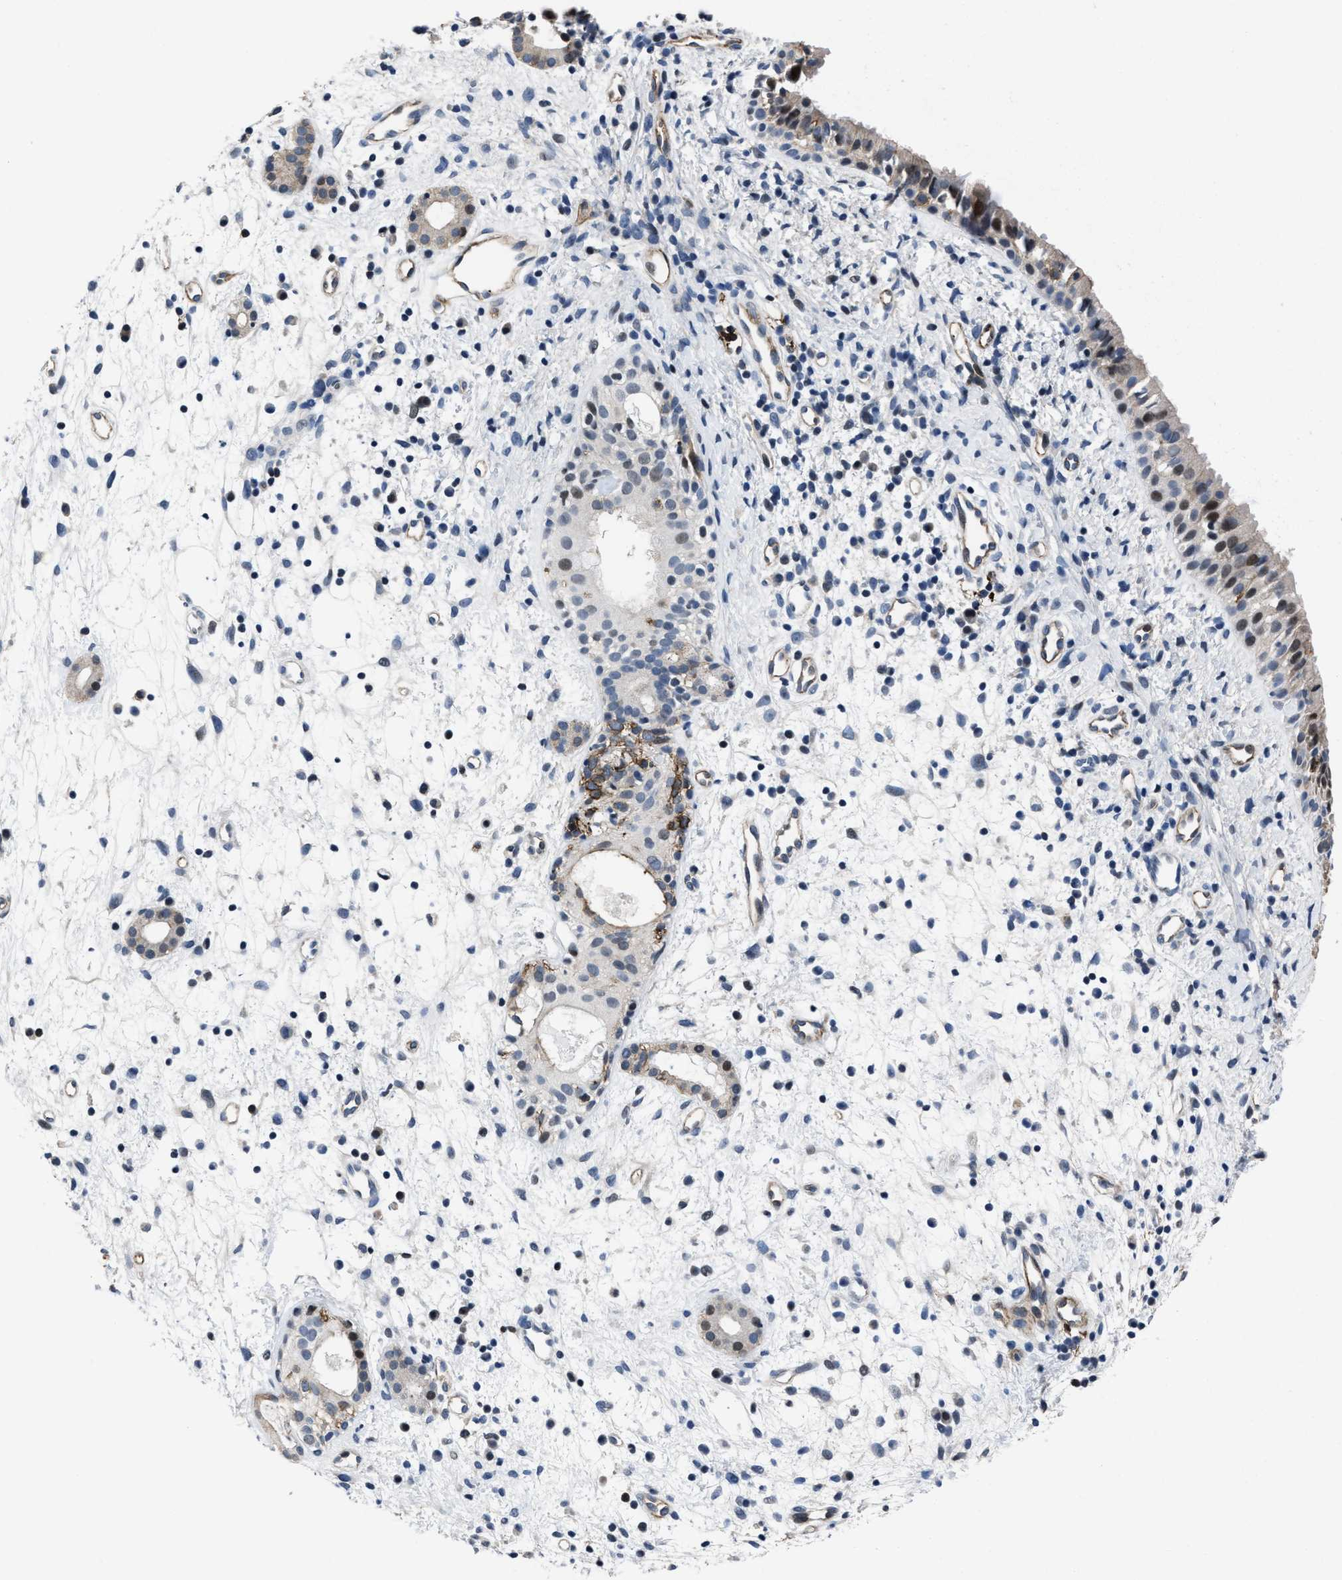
{"staining": {"intensity": "moderate", "quantity": "25%-75%", "location": "nuclear"}, "tissue": "nasopharynx", "cell_type": "Respiratory epithelial cells", "image_type": "normal", "snomed": [{"axis": "morphology", "description": "Normal tissue, NOS"}, {"axis": "topography", "description": "Nasopharynx"}], "caption": "This is a photomicrograph of immunohistochemistry staining of normal nasopharynx, which shows moderate positivity in the nuclear of respiratory epithelial cells.", "gene": "MARCKSL1", "patient": {"sex": "male", "age": 22}}